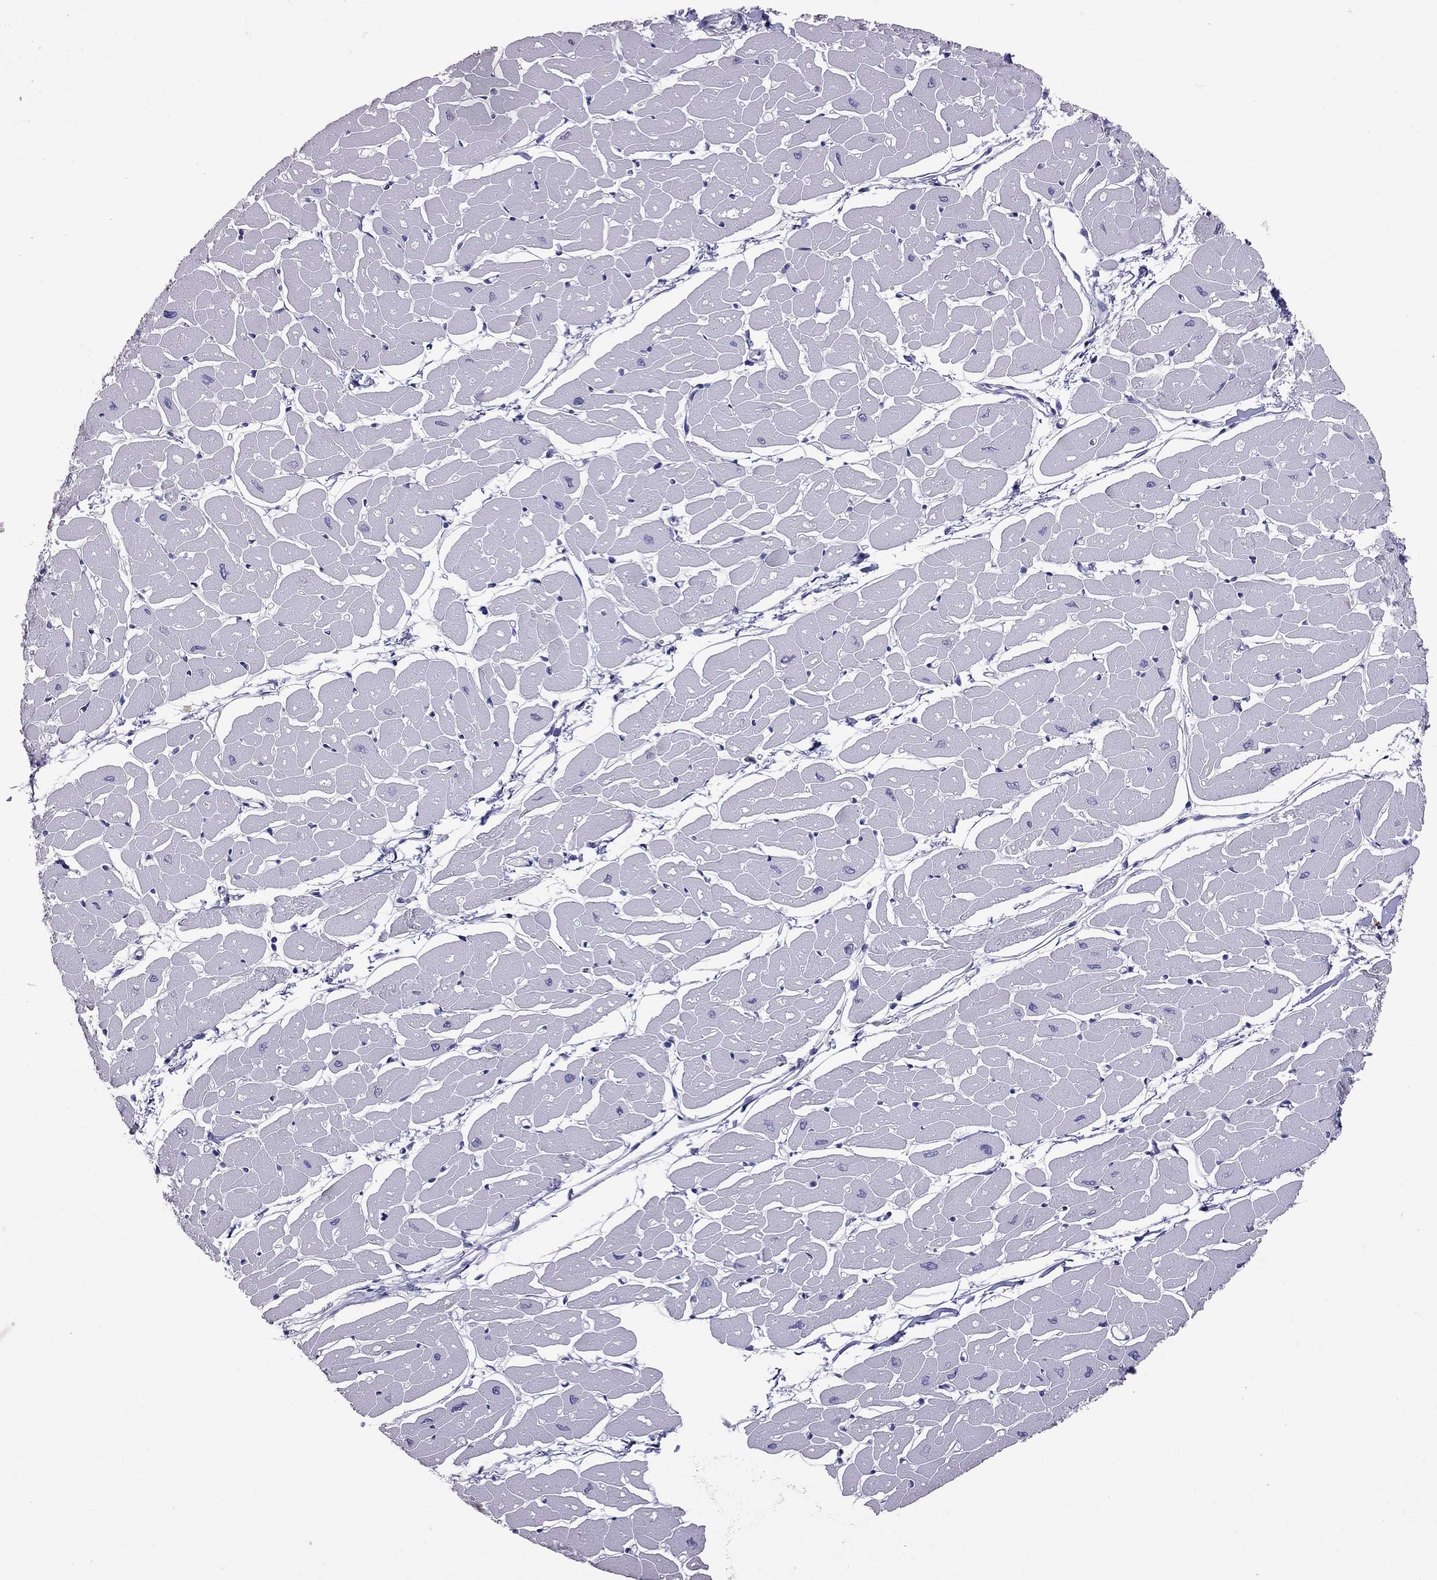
{"staining": {"intensity": "negative", "quantity": "none", "location": "none"}, "tissue": "heart muscle", "cell_type": "Cardiomyocytes", "image_type": "normal", "snomed": [{"axis": "morphology", "description": "Normal tissue, NOS"}, {"axis": "topography", "description": "Heart"}], "caption": "Protein analysis of normal heart muscle shows no significant expression in cardiomyocytes.", "gene": "SLAMF1", "patient": {"sex": "male", "age": 57}}